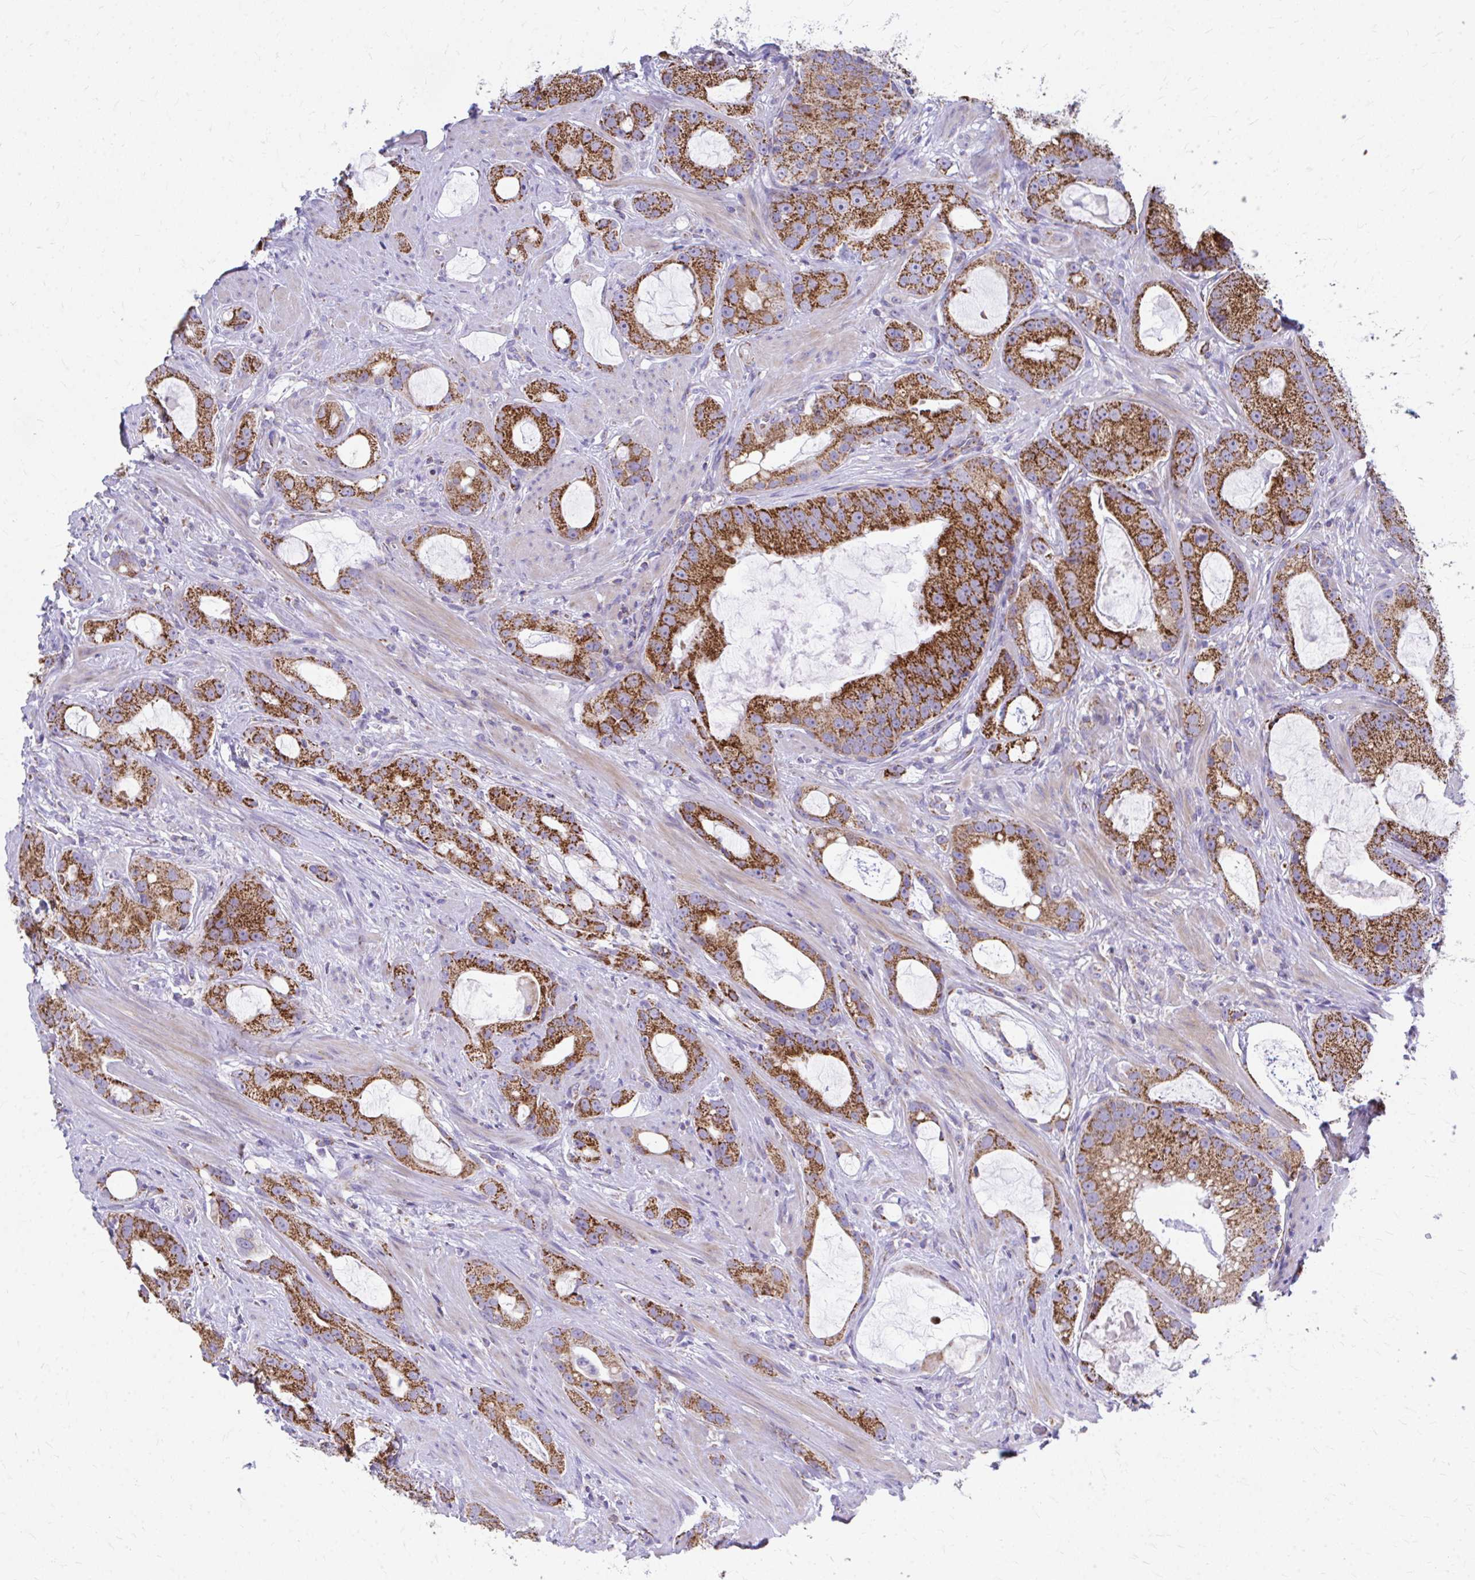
{"staining": {"intensity": "strong", "quantity": ">75%", "location": "cytoplasmic/membranous"}, "tissue": "prostate cancer", "cell_type": "Tumor cells", "image_type": "cancer", "snomed": [{"axis": "morphology", "description": "Adenocarcinoma, High grade"}, {"axis": "topography", "description": "Prostate"}], "caption": "Brown immunohistochemical staining in prostate cancer shows strong cytoplasmic/membranous staining in about >75% of tumor cells. (IHC, brightfield microscopy, high magnification).", "gene": "MRPL19", "patient": {"sex": "male", "age": 65}}